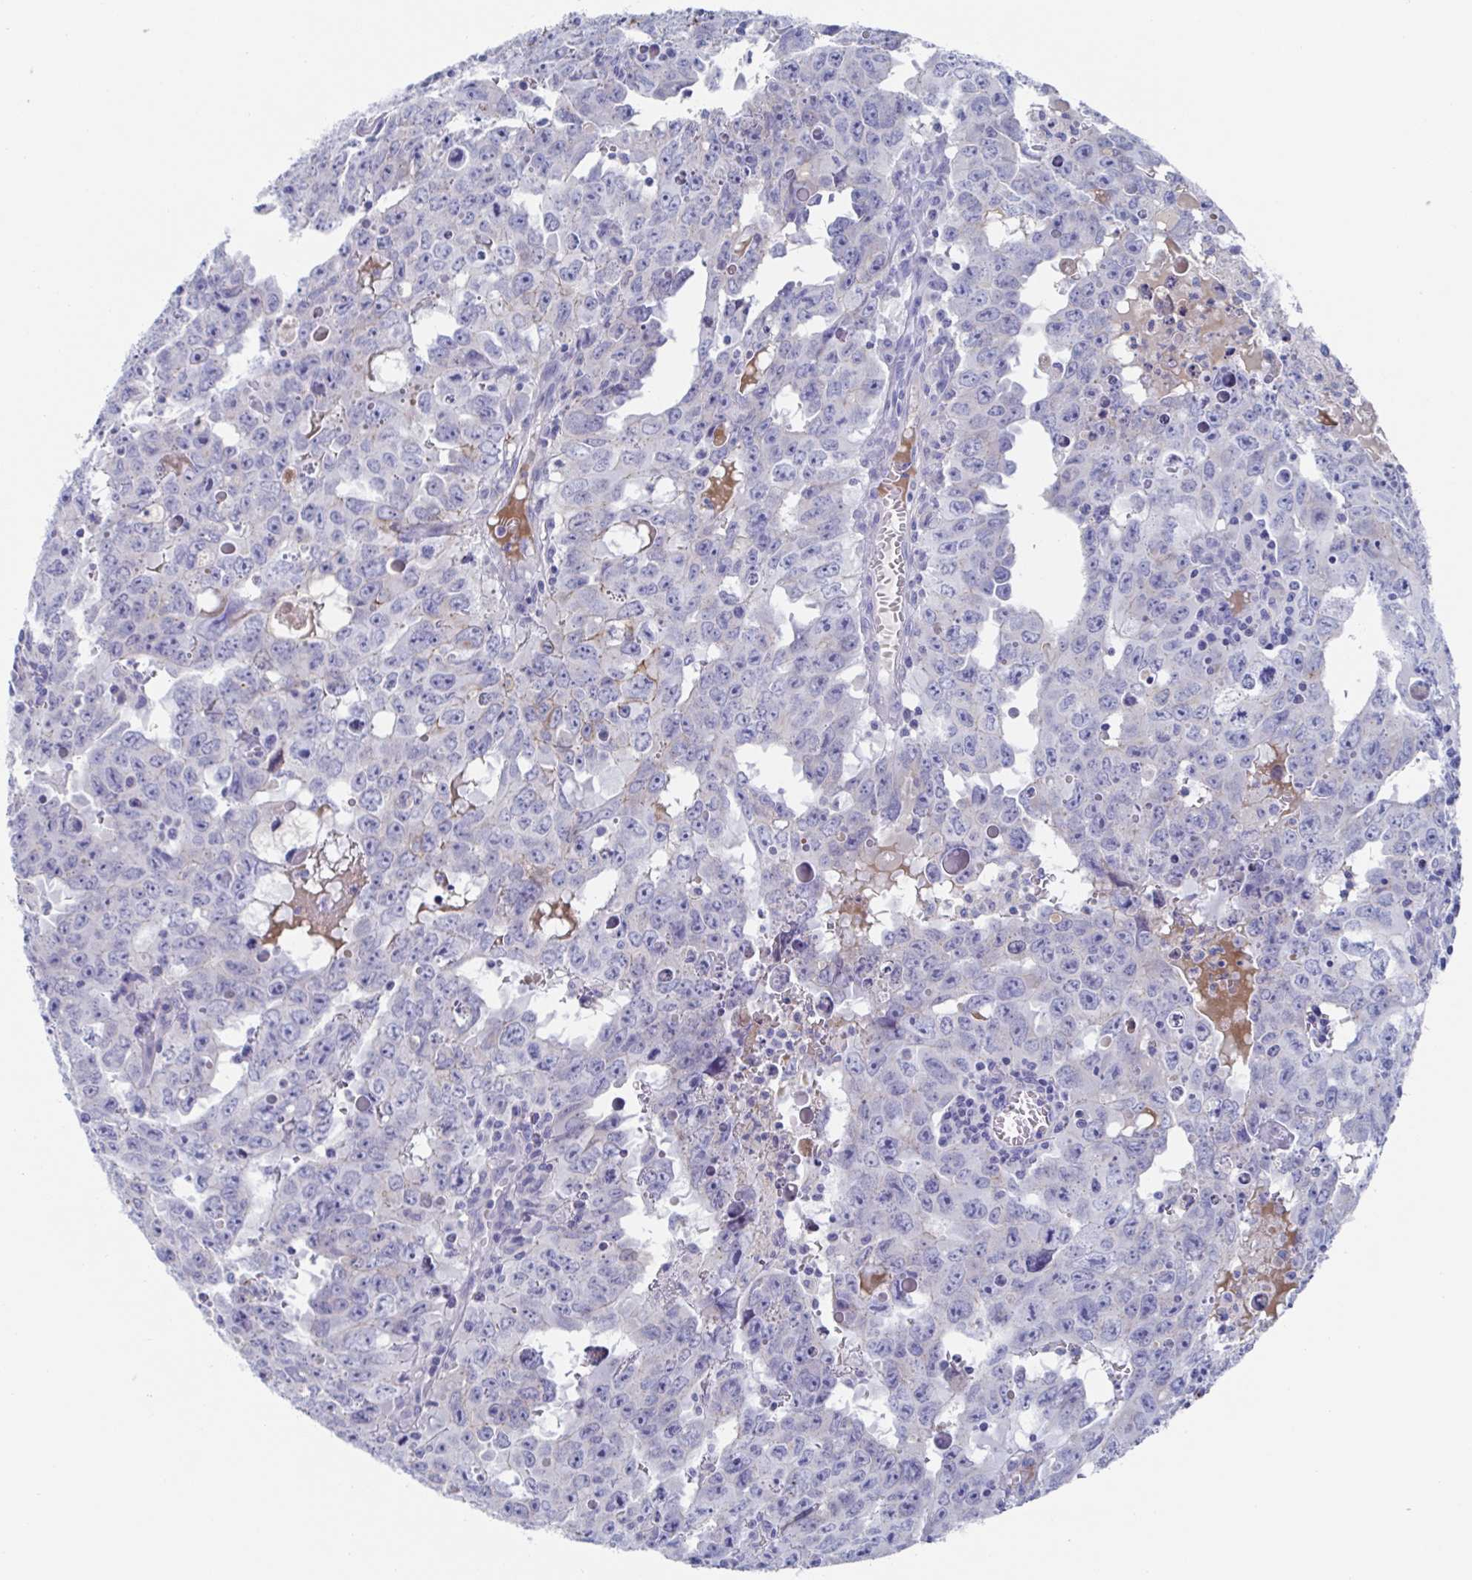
{"staining": {"intensity": "negative", "quantity": "none", "location": "none"}, "tissue": "testis cancer", "cell_type": "Tumor cells", "image_type": "cancer", "snomed": [{"axis": "morphology", "description": "Carcinoma, Embryonal, NOS"}, {"axis": "topography", "description": "Testis"}], "caption": "A high-resolution histopathology image shows IHC staining of testis embryonal carcinoma, which reveals no significant expression in tumor cells. Nuclei are stained in blue.", "gene": "CDH2", "patient": {"sex": "male", "age": 22}}